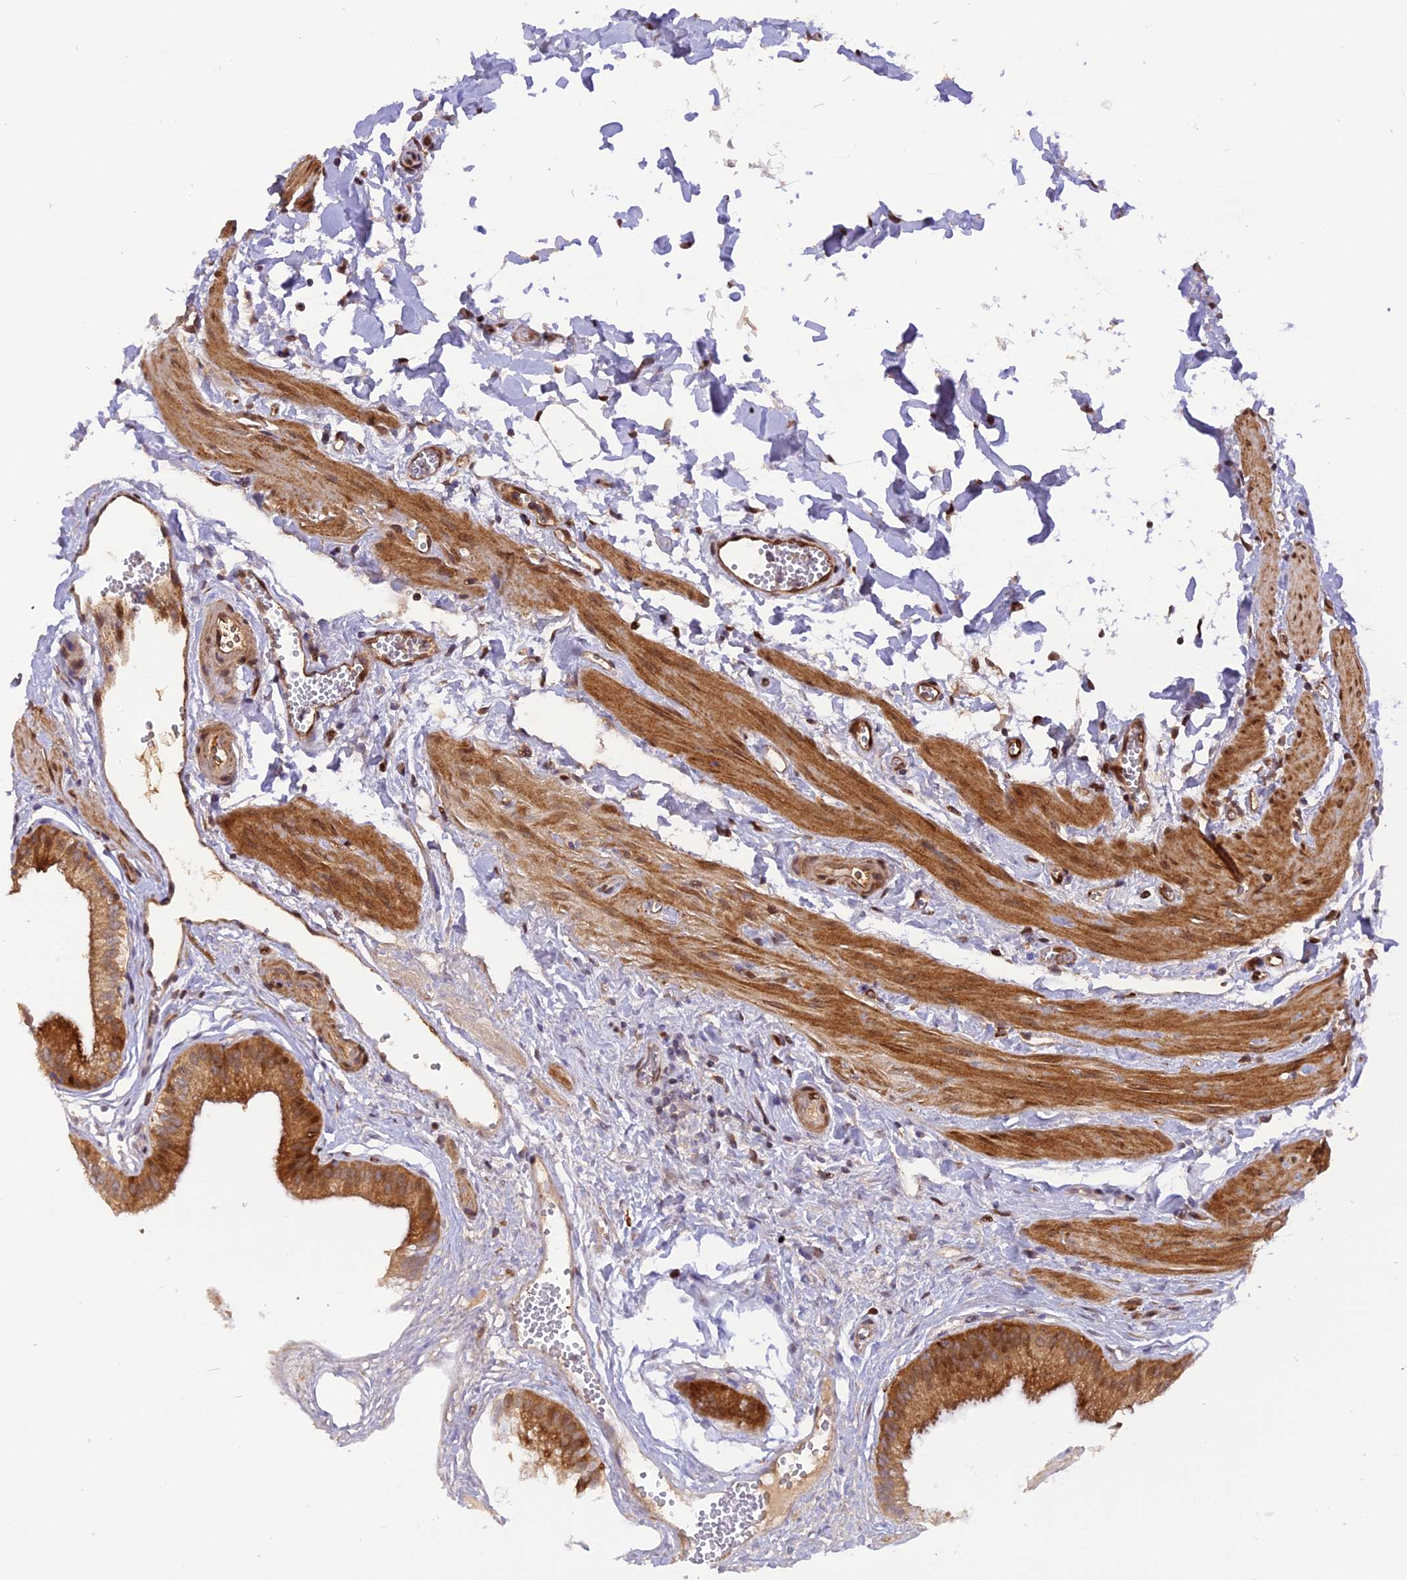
{"staining": {"intensity": "moderate", "quantity": ">75%", "location": "cytoplasmic/membranous,nuclear"}, "tissue": "gallbladder", "cell_type": "Glandular cells", "image_type": "normal", "snomed": [{"axis": "morphology", "description": "Normal tissue, NOS"}, {"axis": "topography", "description": "Gallbladder"}], "caption": "IHC histopathology image of normal gallbladder stained for a protein (brown), which demonstrates medium levels of moderate cytoplasmic/membranous,nuclear expression in approximately >75% of glandular cells.", "gene": "MICALL1", "patient": {"sex": "female", "age": 54}}